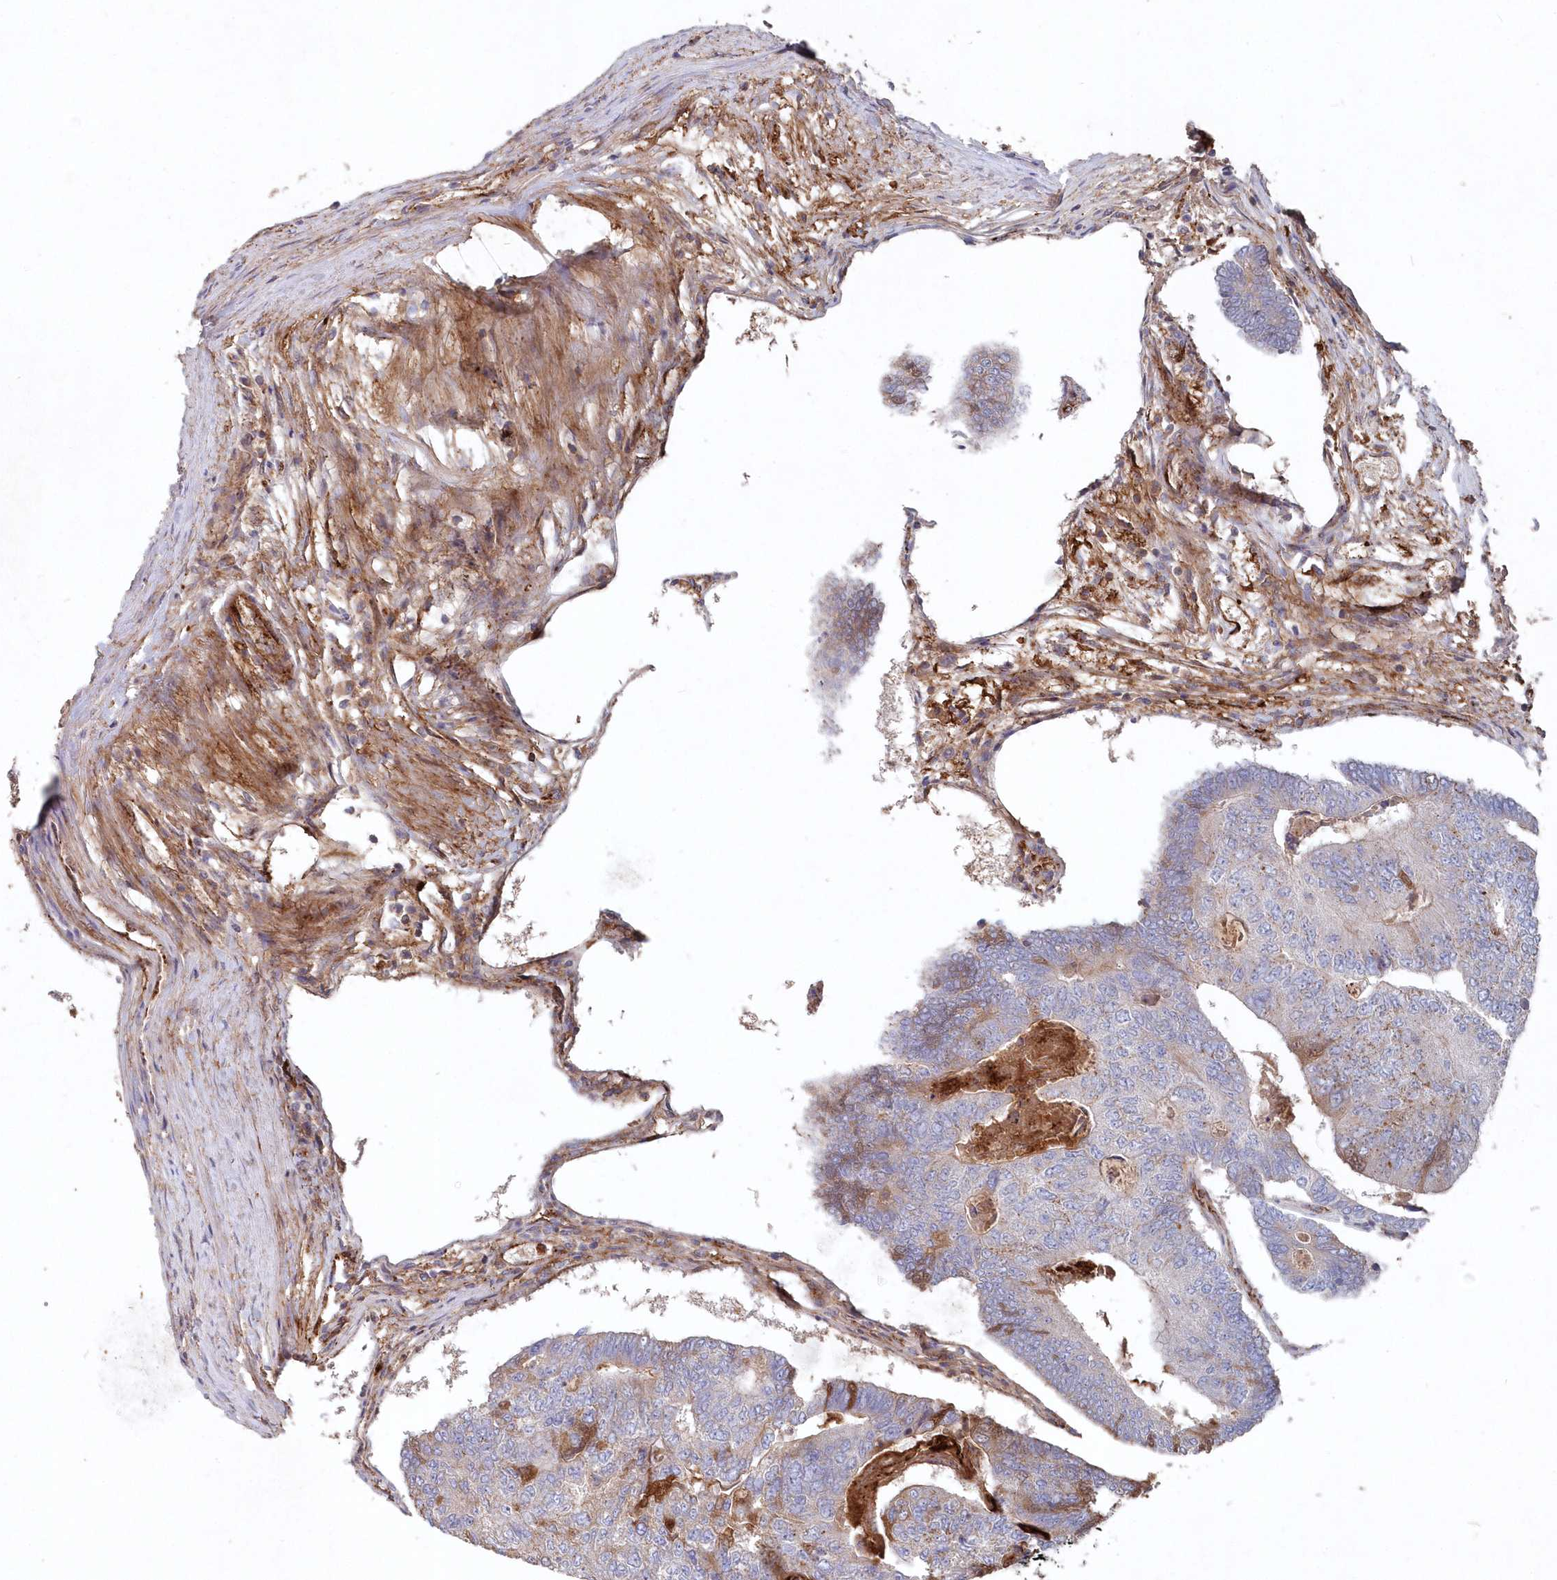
{"staining": {"intensity": "negative", "quantity": "none", "location": "none"}, "tissue": "colorectal cancer", "cell_type": "Tumor cells", "image_type": "cancer", "snomed": [{"axis": "morphology", "description": "Adenocarcinoma, NOS"}, {"axis": "topography", "description": "Colon"}], "caption": "An image of human colorectal adenocarcinoma is negative for staining in tumor cells.", "gene": "ABHD14B", "patient": {"sex": "female", "age": 67}}